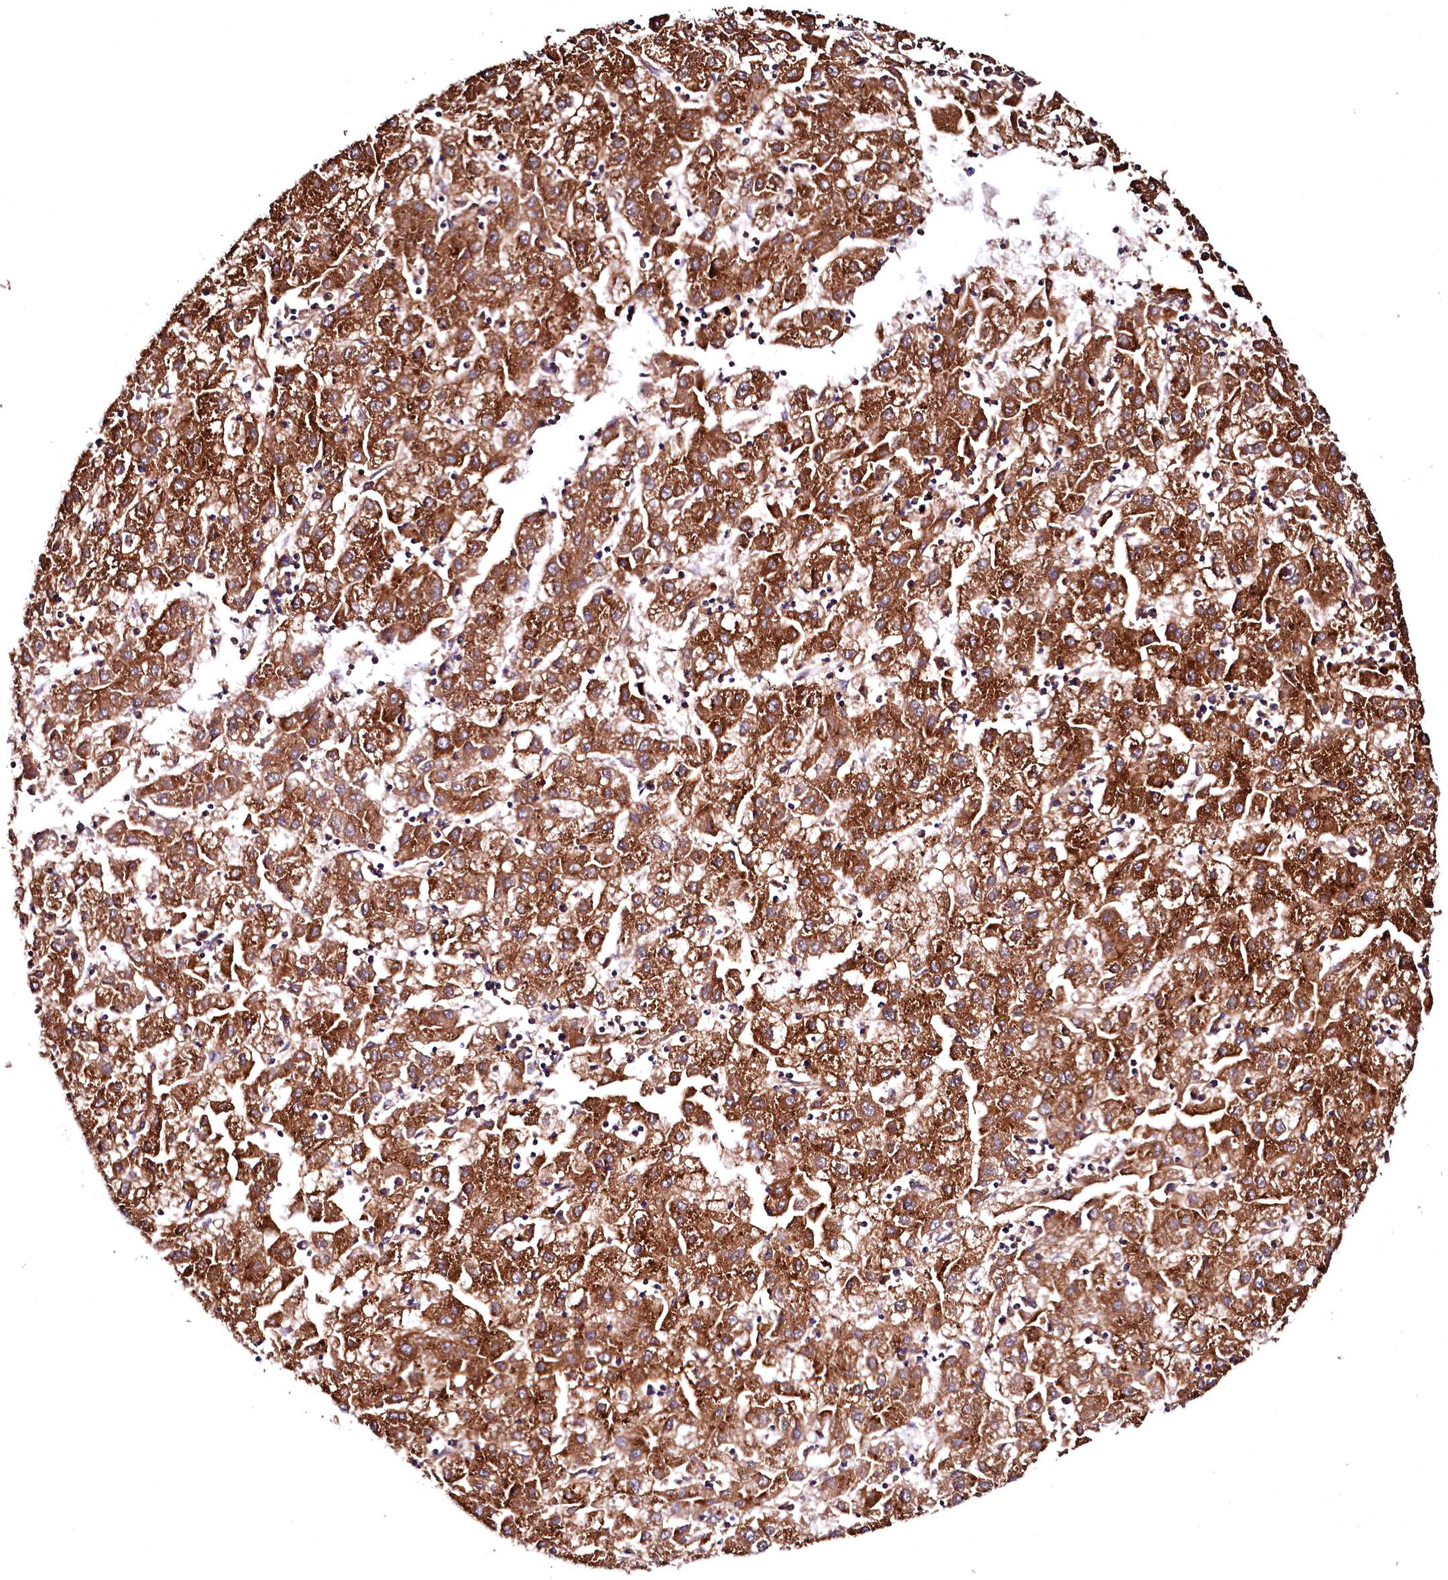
{"staining": {"intensity": "strong", "quantity": ">75%", "location": "cytoplasmic/membranous"}, "tissue": "liver cancer", "cell_type": "Tumor cells", "image_type": "cancer", "snomed": [{"axis": "morphology", "description": "Carcinoma, Hepatocellular, NOS"}, {"axis": "topography", "description": "Liver"}], "caption": "Immunohistochemical staining of human hepatocellular carcinoma (liver) displays strong cytoplasmic/membranous protein expression in approximately >75% of tumor cells.", "gene": "ST3GAL1", "patient": {"sex": "male", "age": 72}}